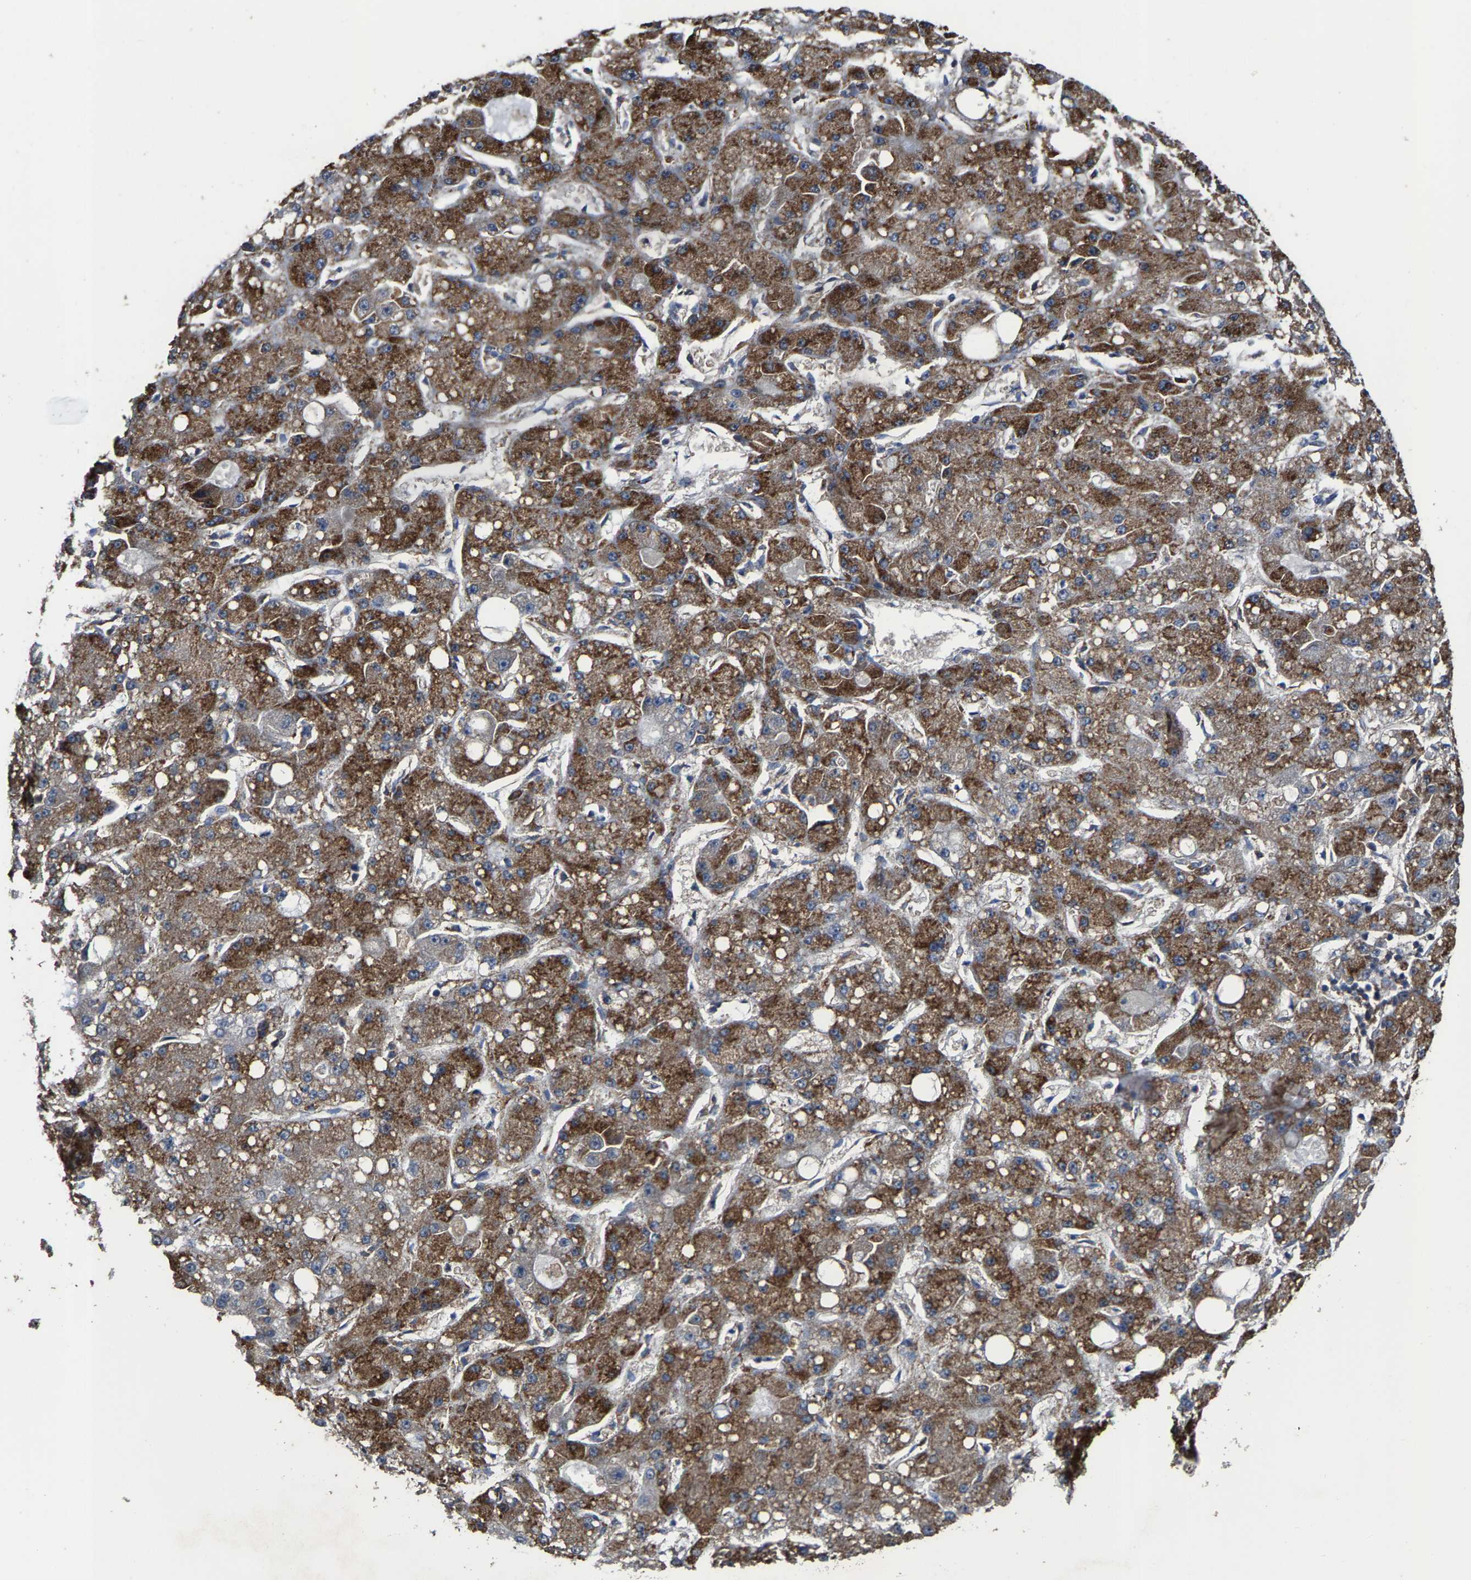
{"staining": {"intensity": "moderate", "quantity": ">75%", "location": "cytoplasmic/membranous"}, "tissue": "liver cancer", "cell_type": "Tumor cells", "image_type": "cancer", "snomed": [{"axis": "morphology", "description": "Carcinoma, Hepatocellular, NOS"}, {"axis": "topography", "description": "Liver"}], "caption": "Brown immunohistochemical staining in liver cancer (hepatocellular carcinoma) reveals moderate cytoplasmic/membranous expression in approximately >75% of tumor cells.", "gene": "FGD3", "patient": {"sex": "male", "age": 67}}